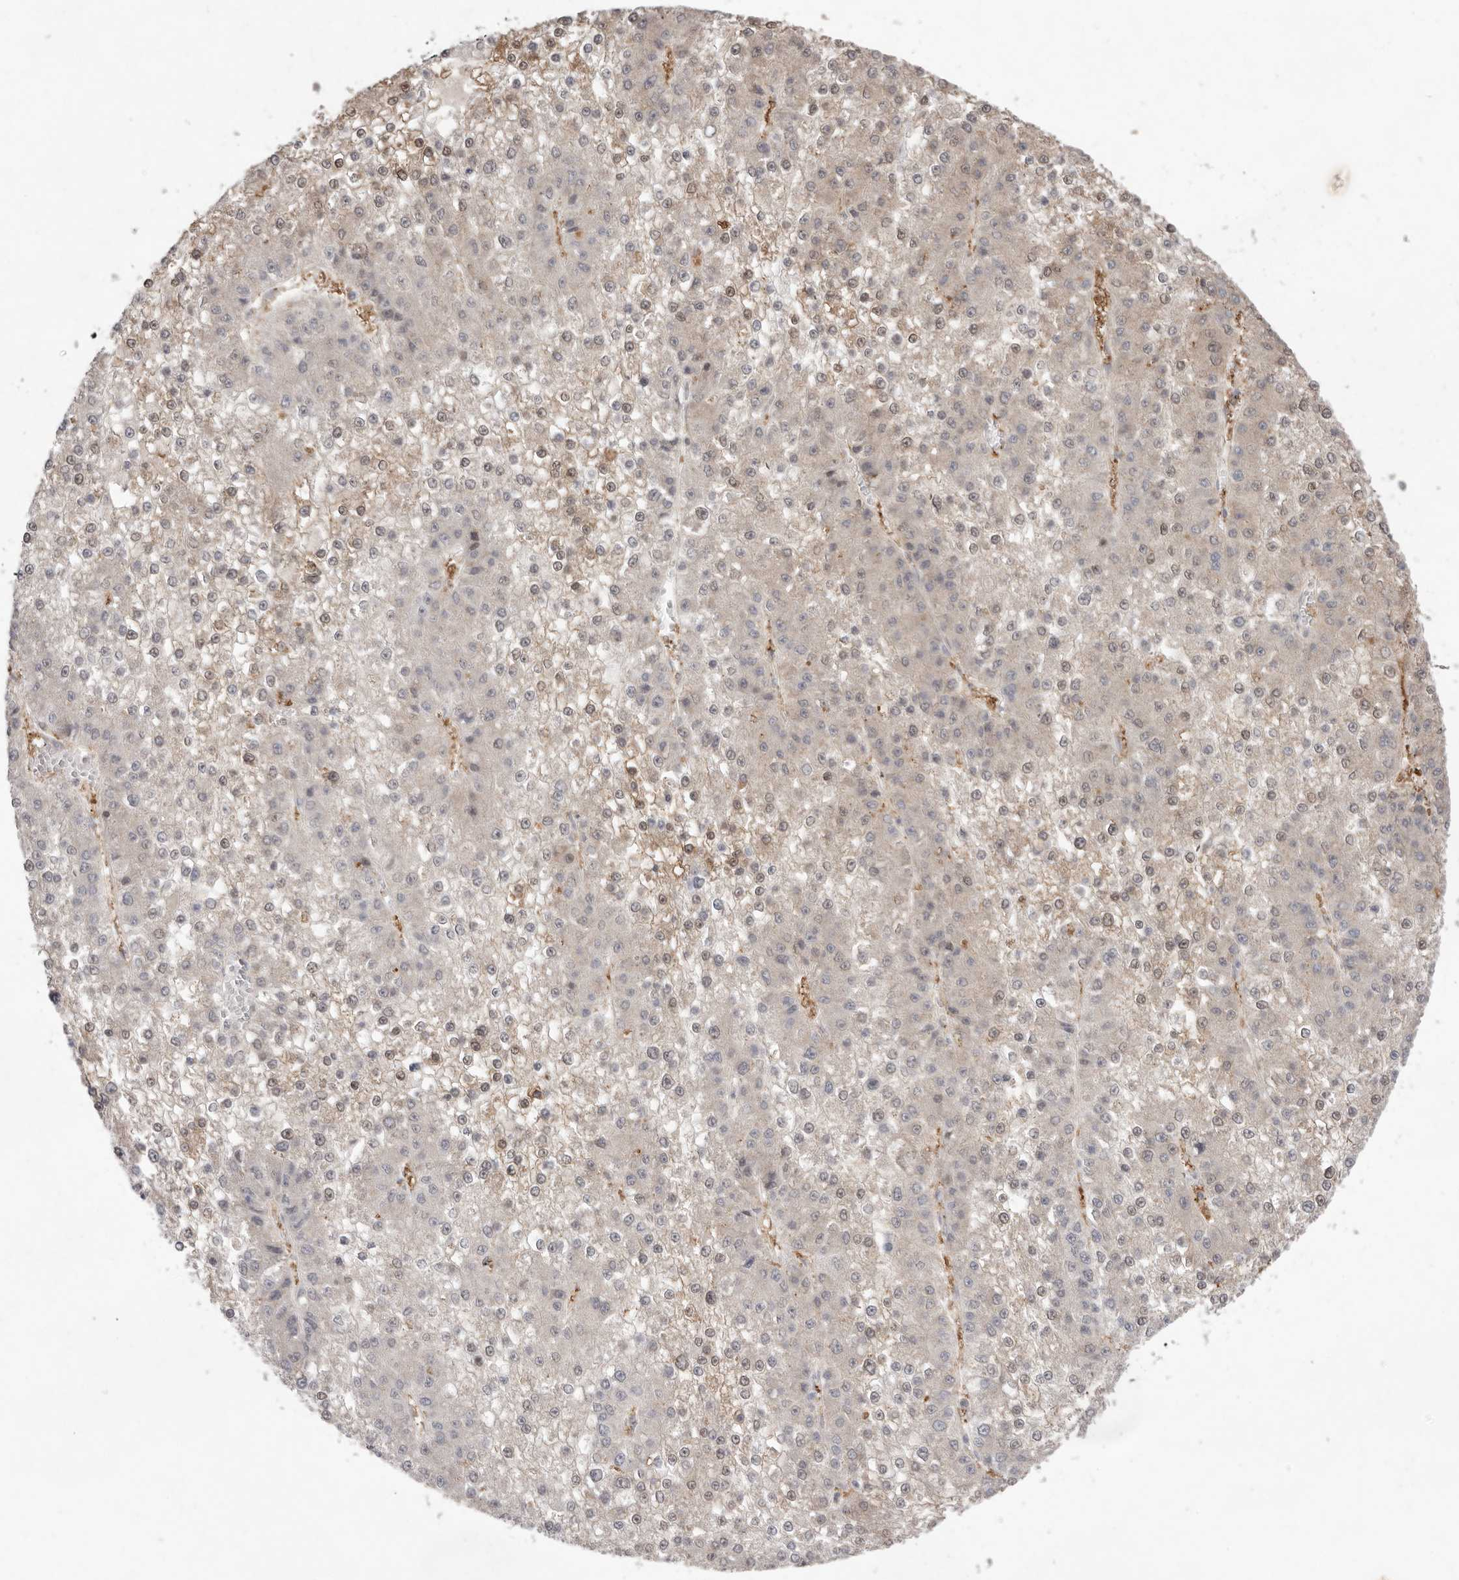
{"staining": {"intensity": "moderate", "quantity": "25%-75%", "location": "cytoplasmic/membranous,nuclear"}, "tissue": "liver cancer", "cell_type": "Tumor cells", "image_type": "cancer", "snomed": [{"axis": "morphology", "description": "Carcinoma, Hepatocellular, NOS"}, {"axis": "topography", "description": "Liver"}], "caption": "Immunohistochemical staining of human hepatocellular carcinoma (liver) demonstrates medium levels of moderate cytoplasmic/membranous and nuclear staining in approximately 25%-75% of tumor cells.", "gene": "TADA1", "patient": {"sex": "female", "age": 73}}